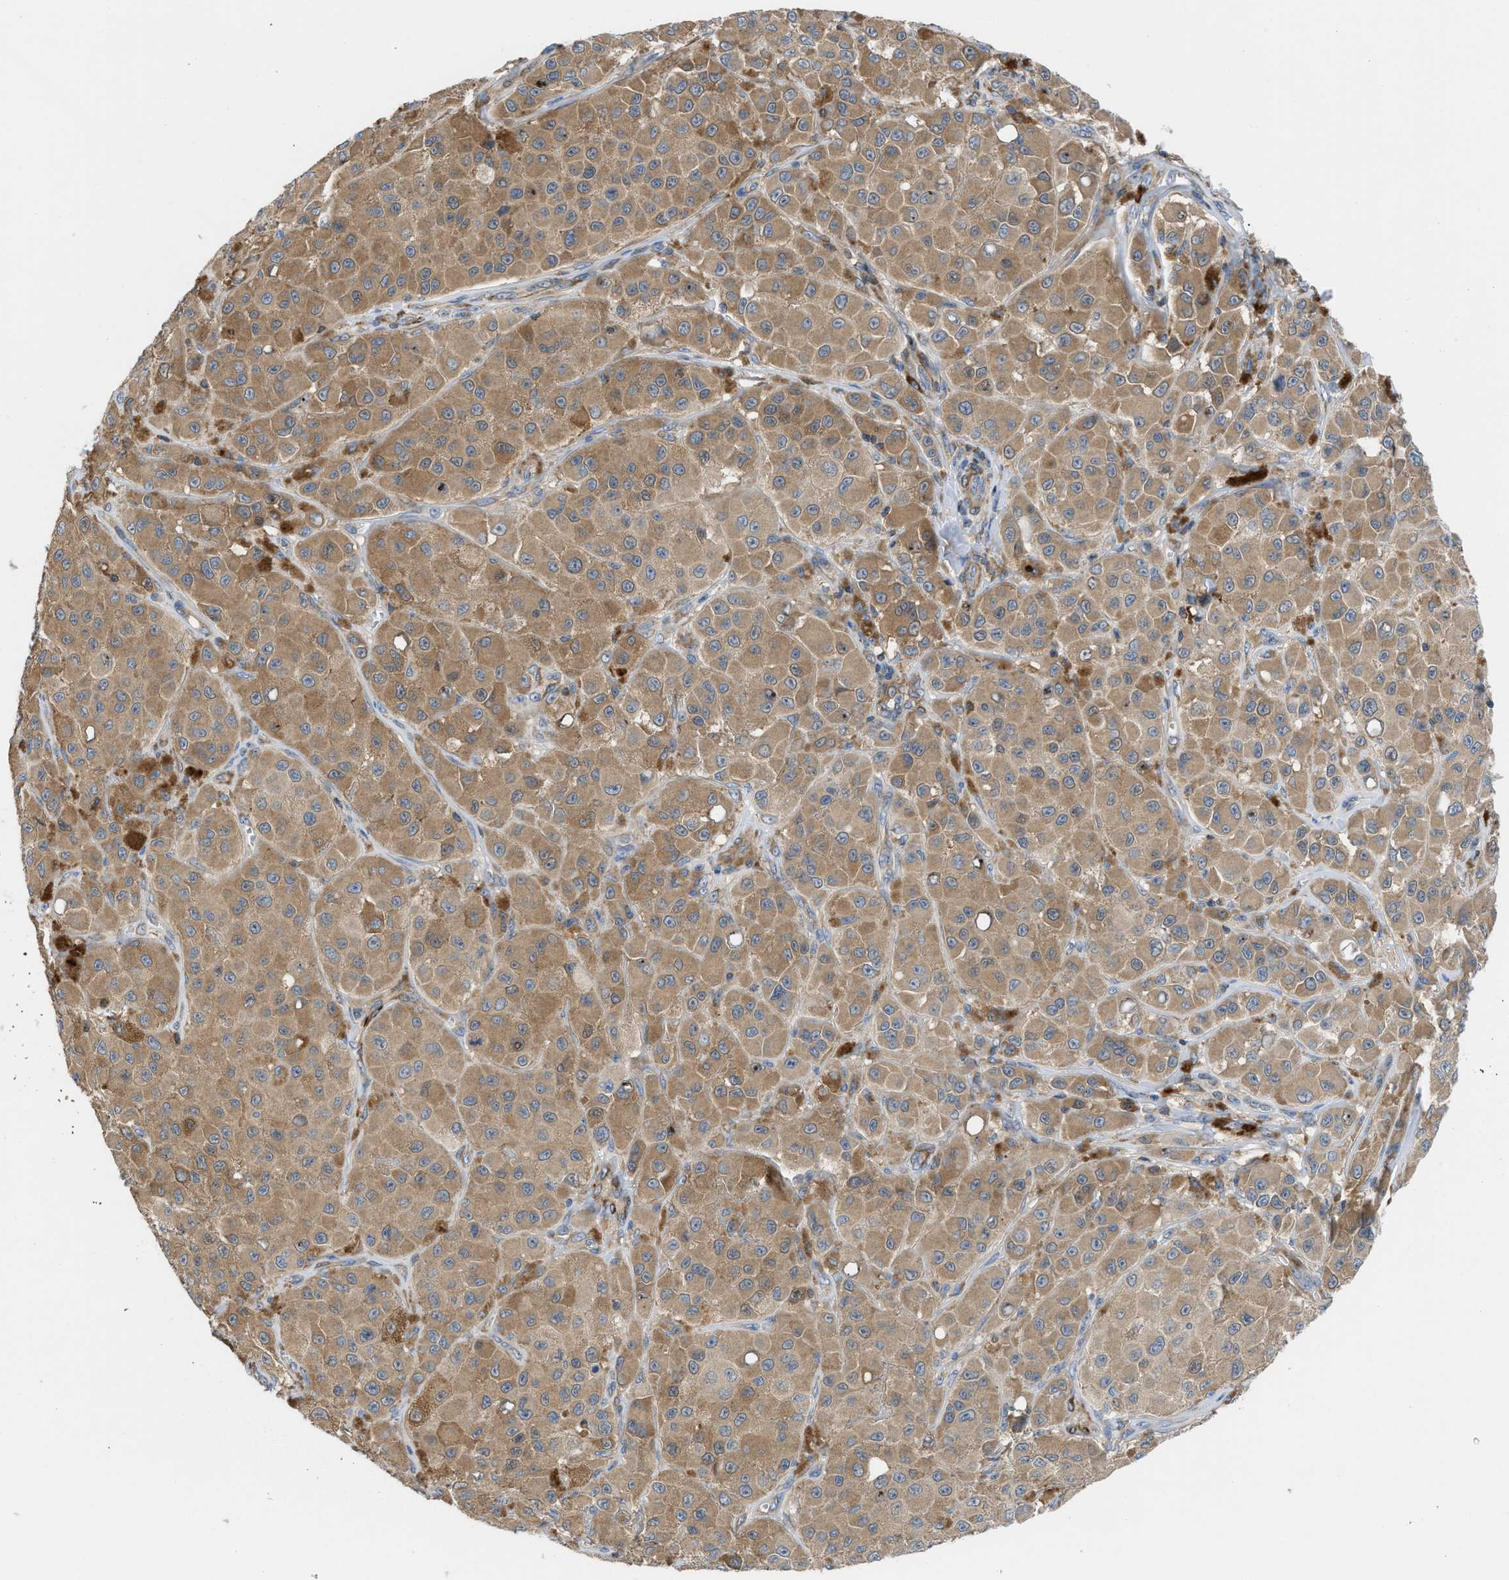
{"staining": {"intensity": "moderate", "quantity": ">75%", "location": "cytoplasmic/membranous"}, "tissue": "melanoma", "cell_type": "Tumor cells", "image_type": "cancer", "snomed": [{"axis": "morphology", "description": "Malignant melanoma, NOS"}, {"axis": "topography", "description": "Skin"}], "caption": "An IHC image of tumor tissue is shown. Protein staining in brown highlights moderate cytoplasmic/membranous positivity in melanoma within tumor cells.", "gene": "CHKB", "patient": {"sex": "male", "age": 84}}